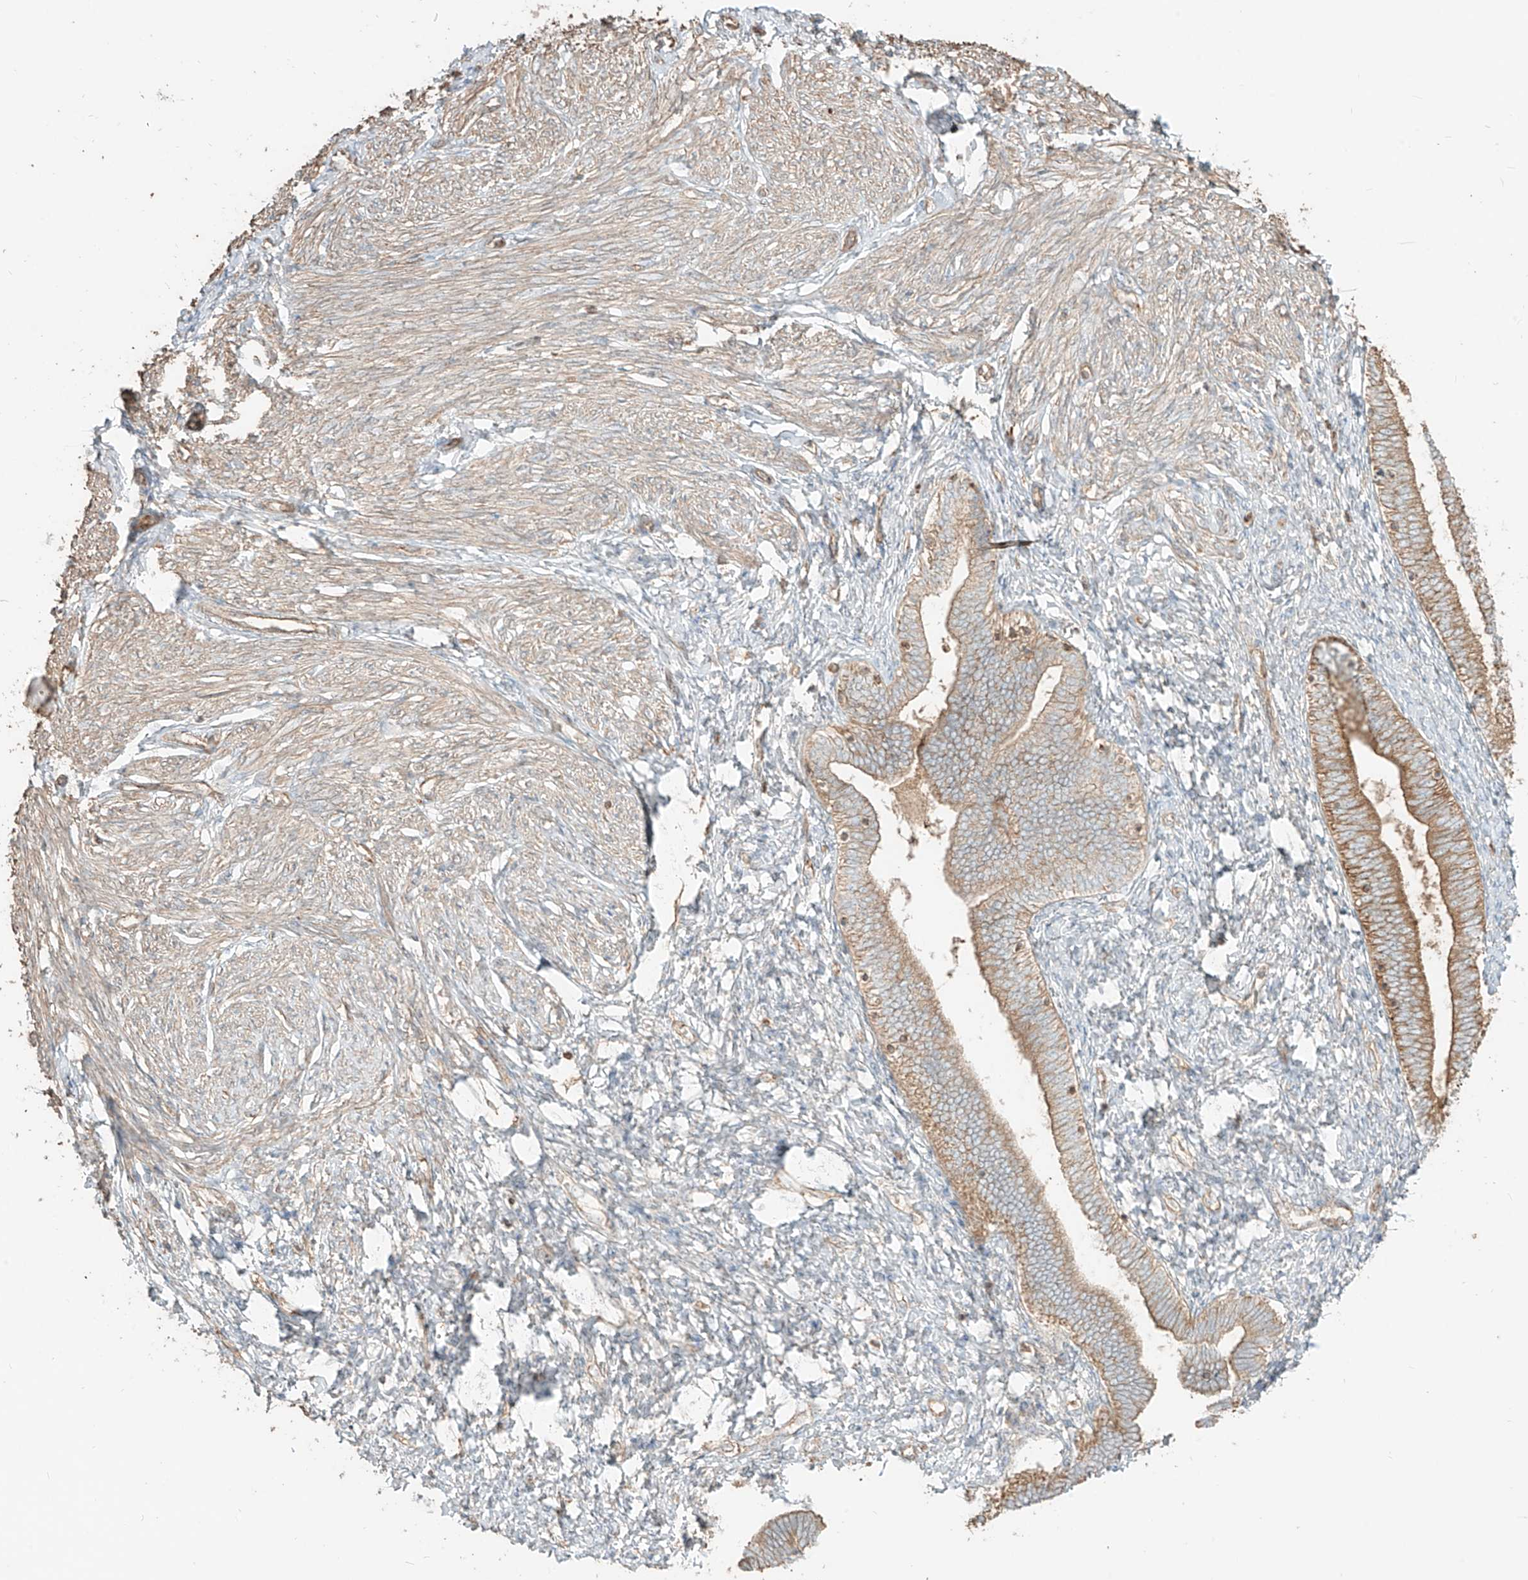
{"staining": {"intensity": "weak", "quantity": "25%-75%", "location": "cytoplasmic/membranous"}, "tissue": "endometrium", "cell_type": "Cells in endometrial stroma", "image_type": "normal", "snomed": [{"axis": "morphology", "description": "Normal tissue, NOS"}, {"axis": "topography", "description": "Endometrium"}], "caption": "Endometrium stained with DAB (3,3'-diaminobenzidine) immunohistochemistry (IHC) reveals low levels of weak cytoplasmic/membranous positivity in about 25%-75% of cells in endometrial stroma.", "gene": "CCDC115", "patient": {"sex": "female", "age": 72}}